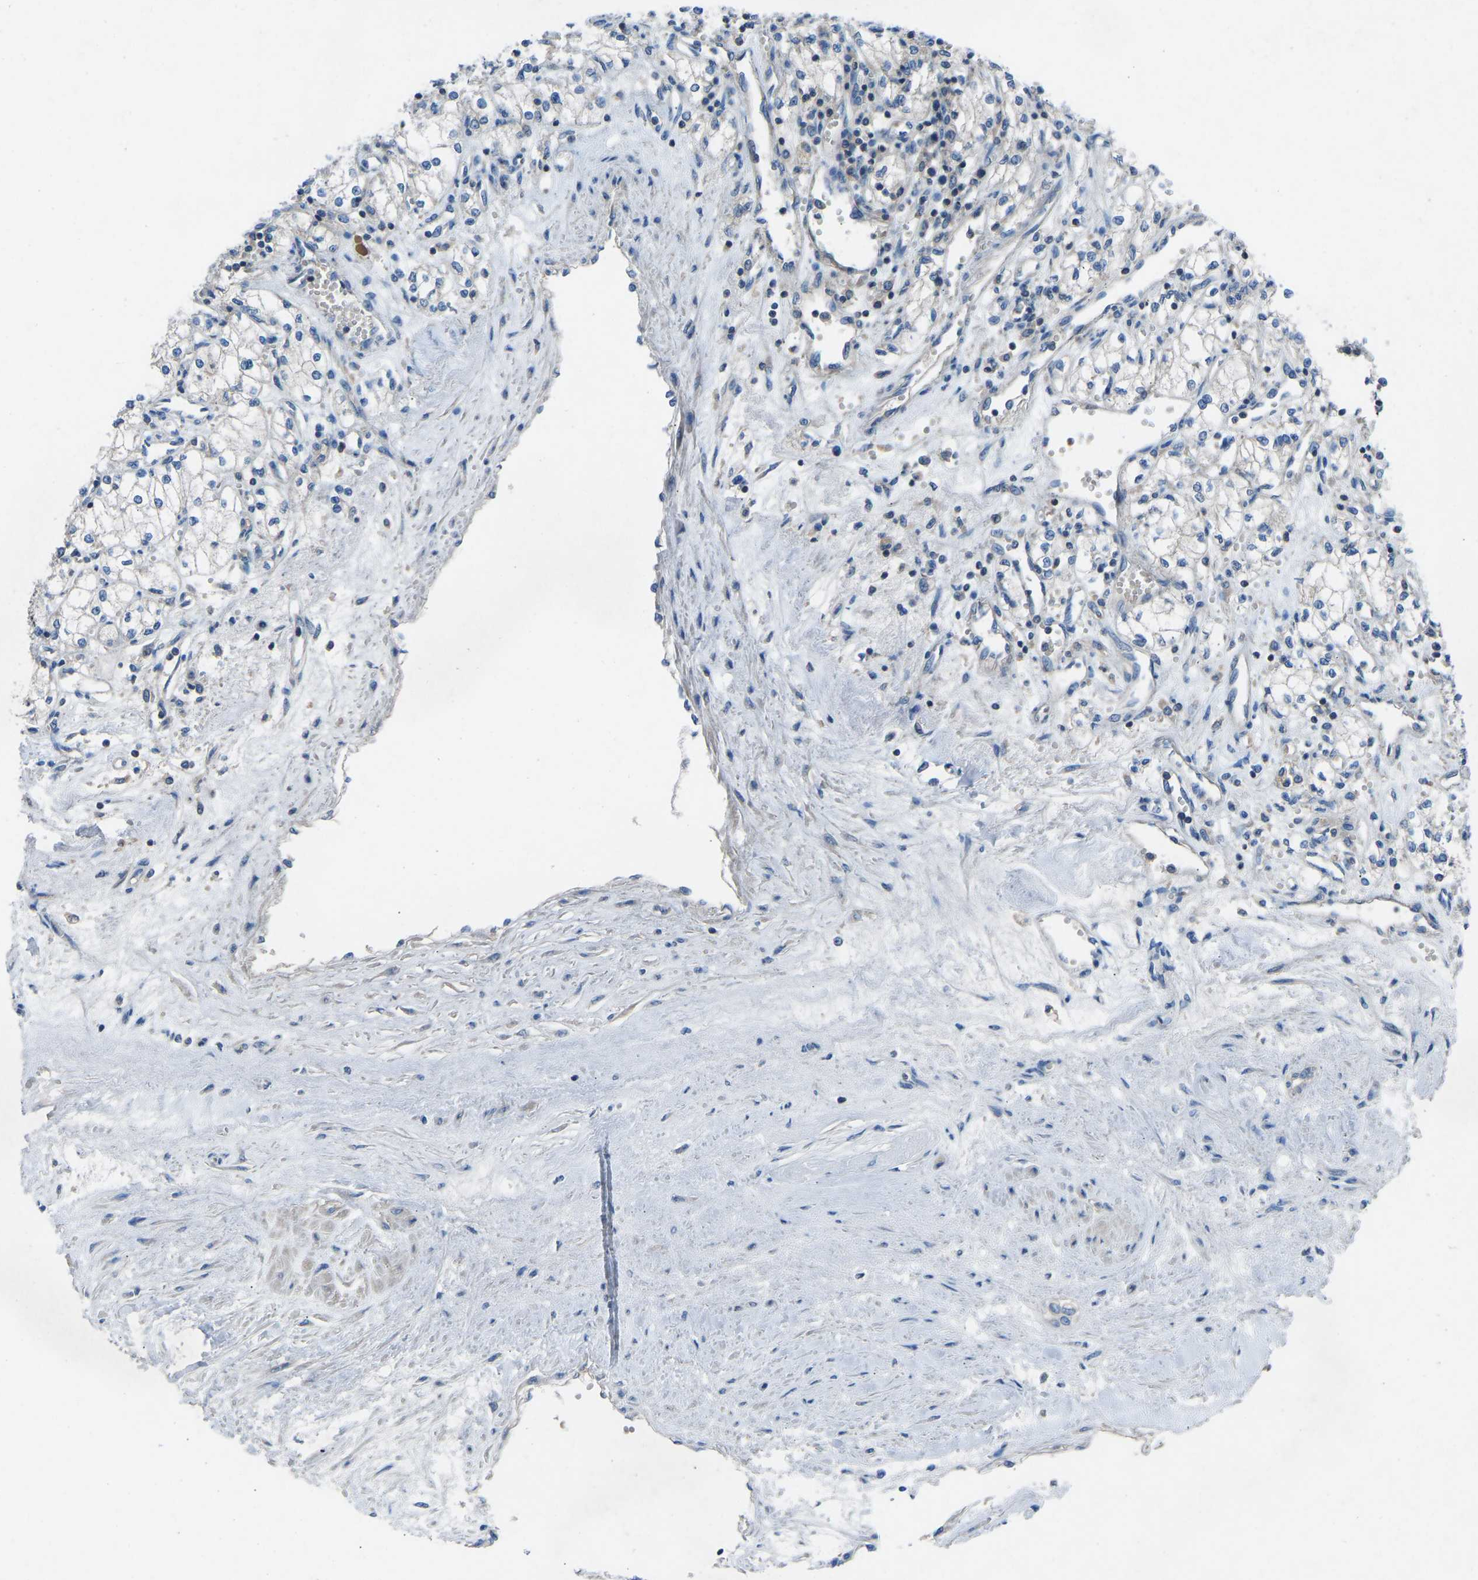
{"staining": {"intensity": "negative", "quantity": "none", "location": "none"}, "tissue": "renal cancer", "cell_type": "Tumor cells", "image_type": "cancer", "snomed": [{"axis": "morphology", "description": "Adenocarcinoma, NOS"}, {"axis": "topography", "description": "Kidney"}], "caption": "Tumor cells are negative for brown protein staining in renal adenocarcinoma.", "gene": "GRK6", "patient": {"sex": "male", "age": 59}}